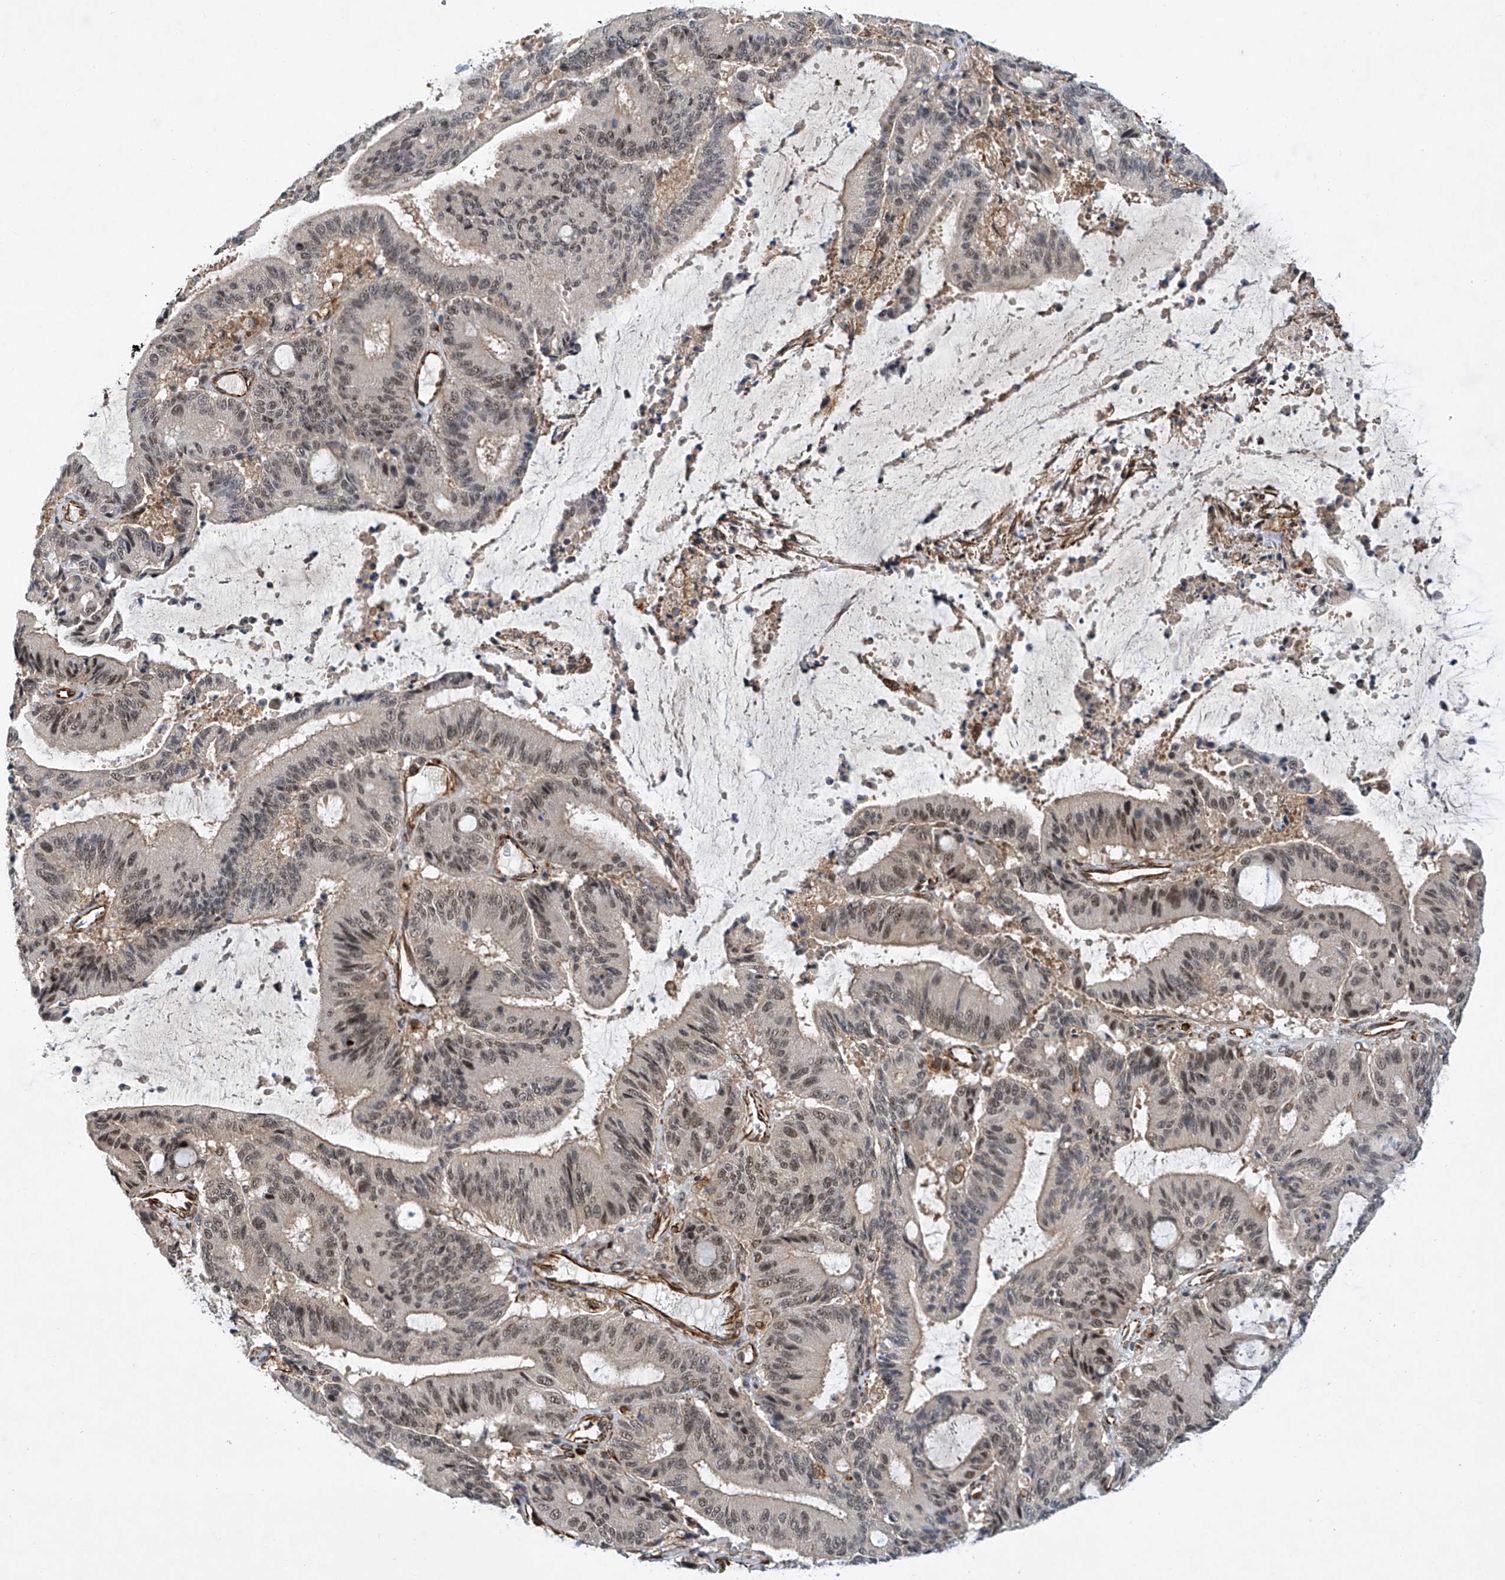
{"staining": {"intensity": "moderate", "quantity": "25%-75%", "location": "nuclear"}, "tissue": "liver cancer", "cell_type": "Tumor cells", "image_type": "cancer", "snomed": [{"axis": "morphology", "description": "Normal tissue, NOS"}, {"axis": "morphology", "description": "Cholangiocarcinoma"}, {"axis": "topography", "description": "Liver"}, {"axis": "topography", "description": "Peripheral nerve tissue"}], "caption": "Moderate nuclear protein staining is identified in about 25%-75% of tumor cells in cholangiocarcinoma (liver). The staining is performed using DAB (3,3'-diaminobenzidine) brown chromogen to label protein expression. The nuclei are counter-stained blue using hematoxylin.", "gene": "AMD1", "patient": {"sex": "female", "age": 73}}